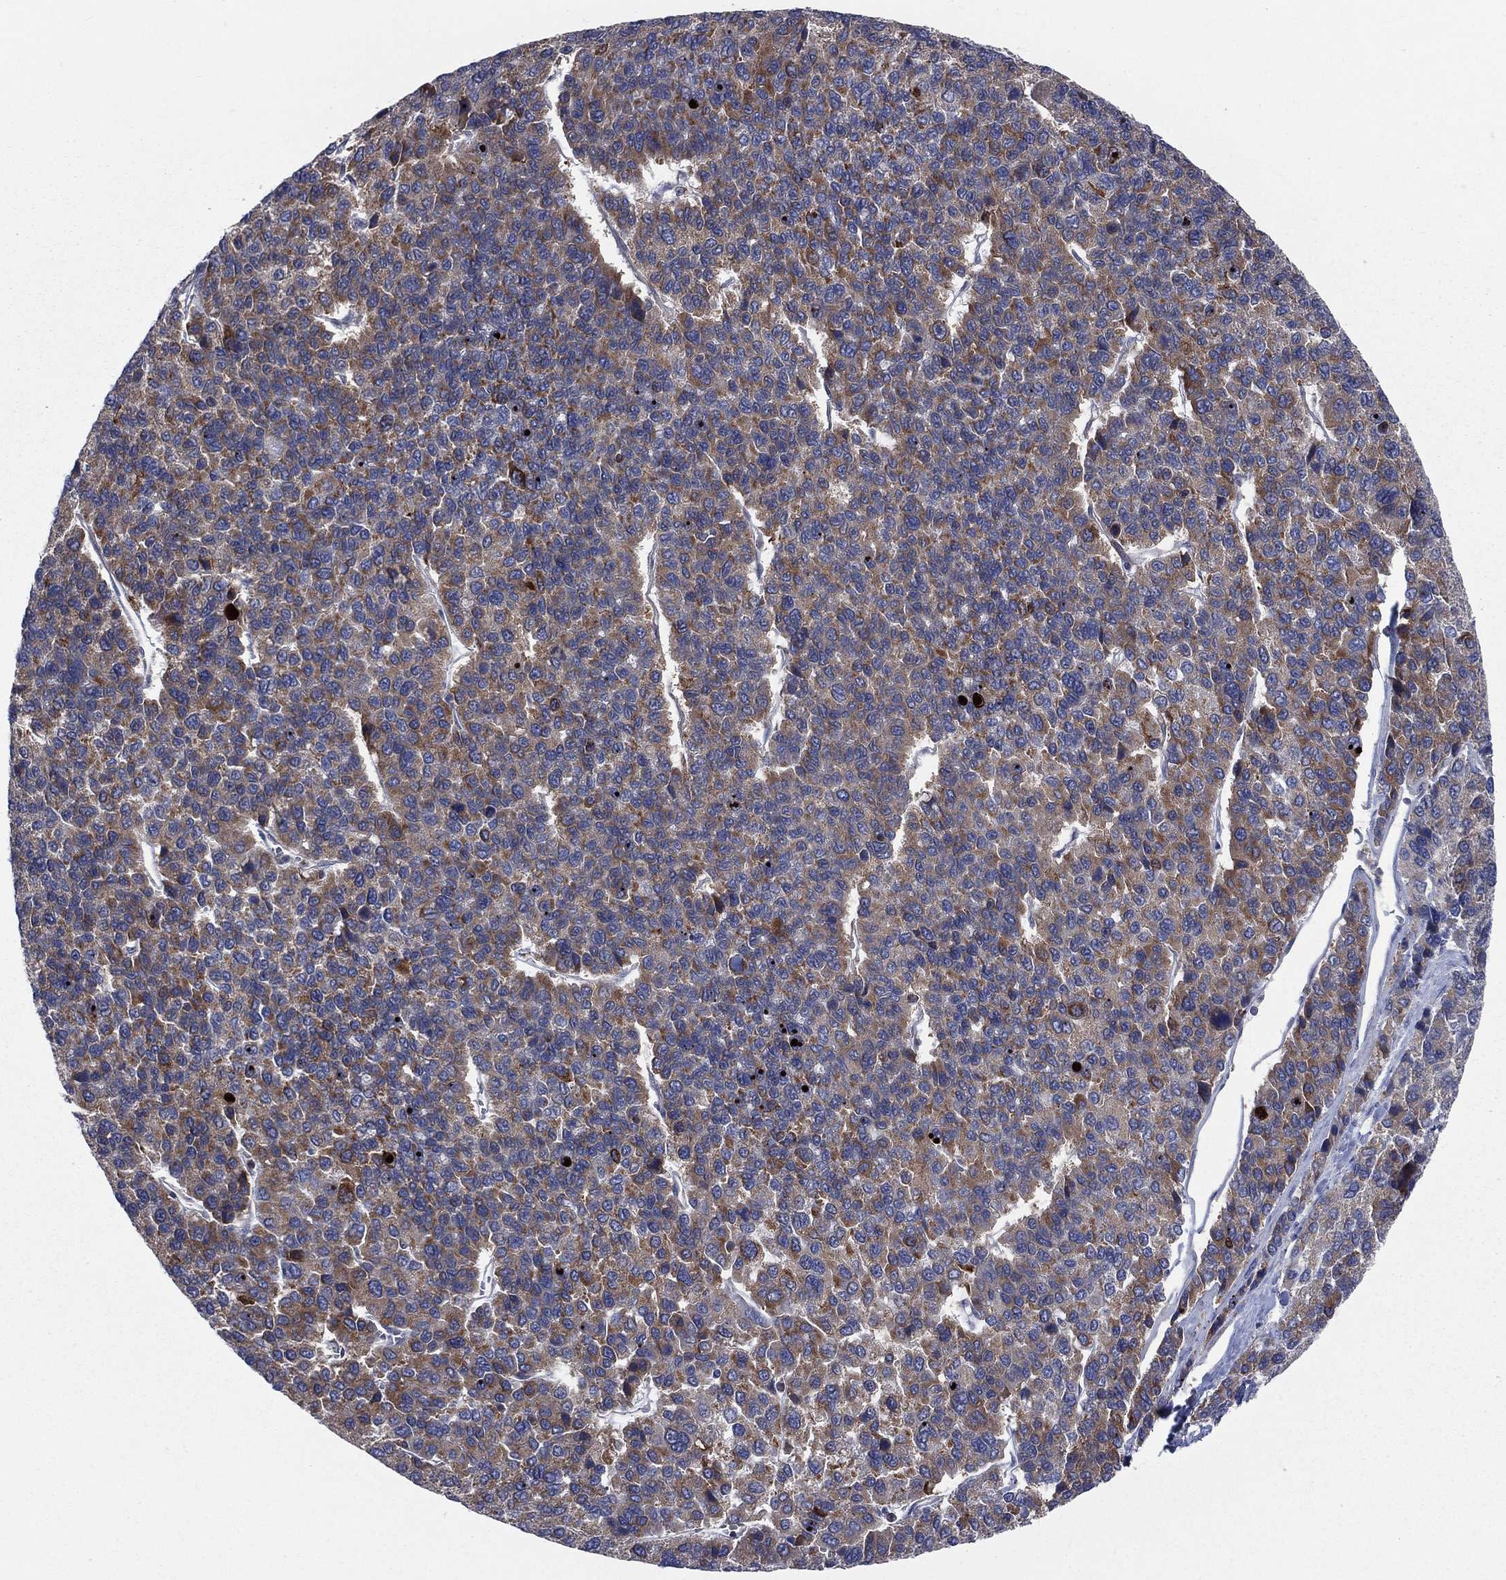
{"staining": {"intensity": "strong", "quantity": "25%-75%", "location": "cytoplasmic/membranous"}, "tissue": "liver cancer", "cell_type": "Tumor cells", "image_type": "cancer", "snomed": [{"axis": "morphology", "description": "Carcinoma, Hepatocellular, NOS"}, {"axis": "topography", "description": "Liver"}], "caption": "DAB (3,3'-diaminobenzidine) immunohistochemical staining of human hepatocellular carcinoma (liver) exhibits strong cytoplasmic/membranous protein expression in about 25%-75% of tumor cells.", "gene": "CCDC159", "patient": {"sex": "female", "age": 41}}